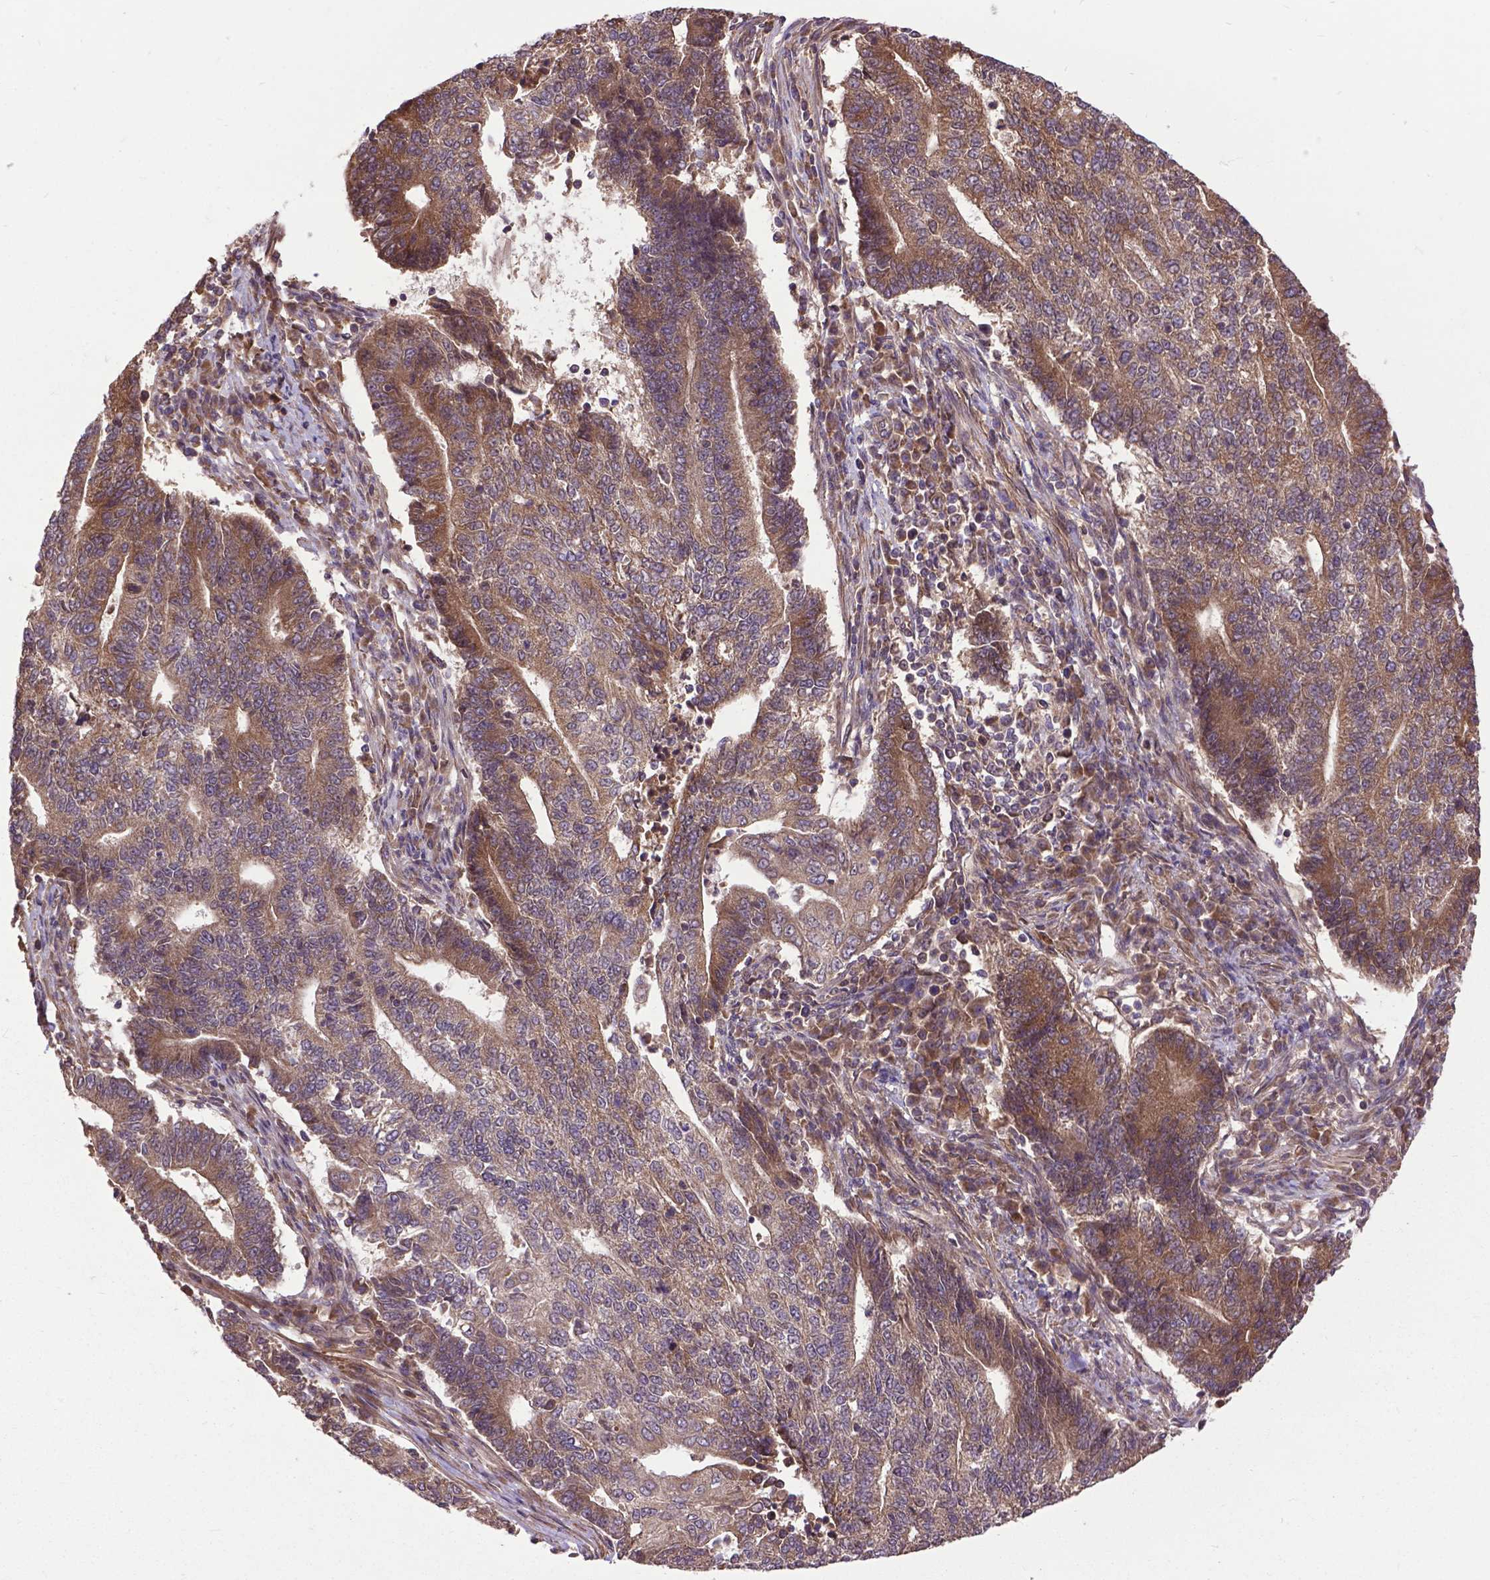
{"staining": {"intensity": "moderate", "quantity": ">75%", "location": "cytoplasmic/membranous"}, "tissue": "endometrial cancer", "cell_type": "Tumor cells", "image_type": "cancer", "snomed": [{"axis": "morphology", "description": "Adenocarcinoma, NOS"}, {"axis": "topography", "description": "Uterus"}, {"axis": "topography", "description": "Endometrium"}], "caption": "Endometrial cancer was stained to show a protein in brown. There is medium levels of moderate cytoplasmic/membranous positivity in approximately >75% of tumor cells. The staining was performed using DAB, with brown indicating positive protein expression. Nuclei are stained blue with hematoxylin.", "gene": "ZNF616", "patient": {"sex": "female", "age": 54}}